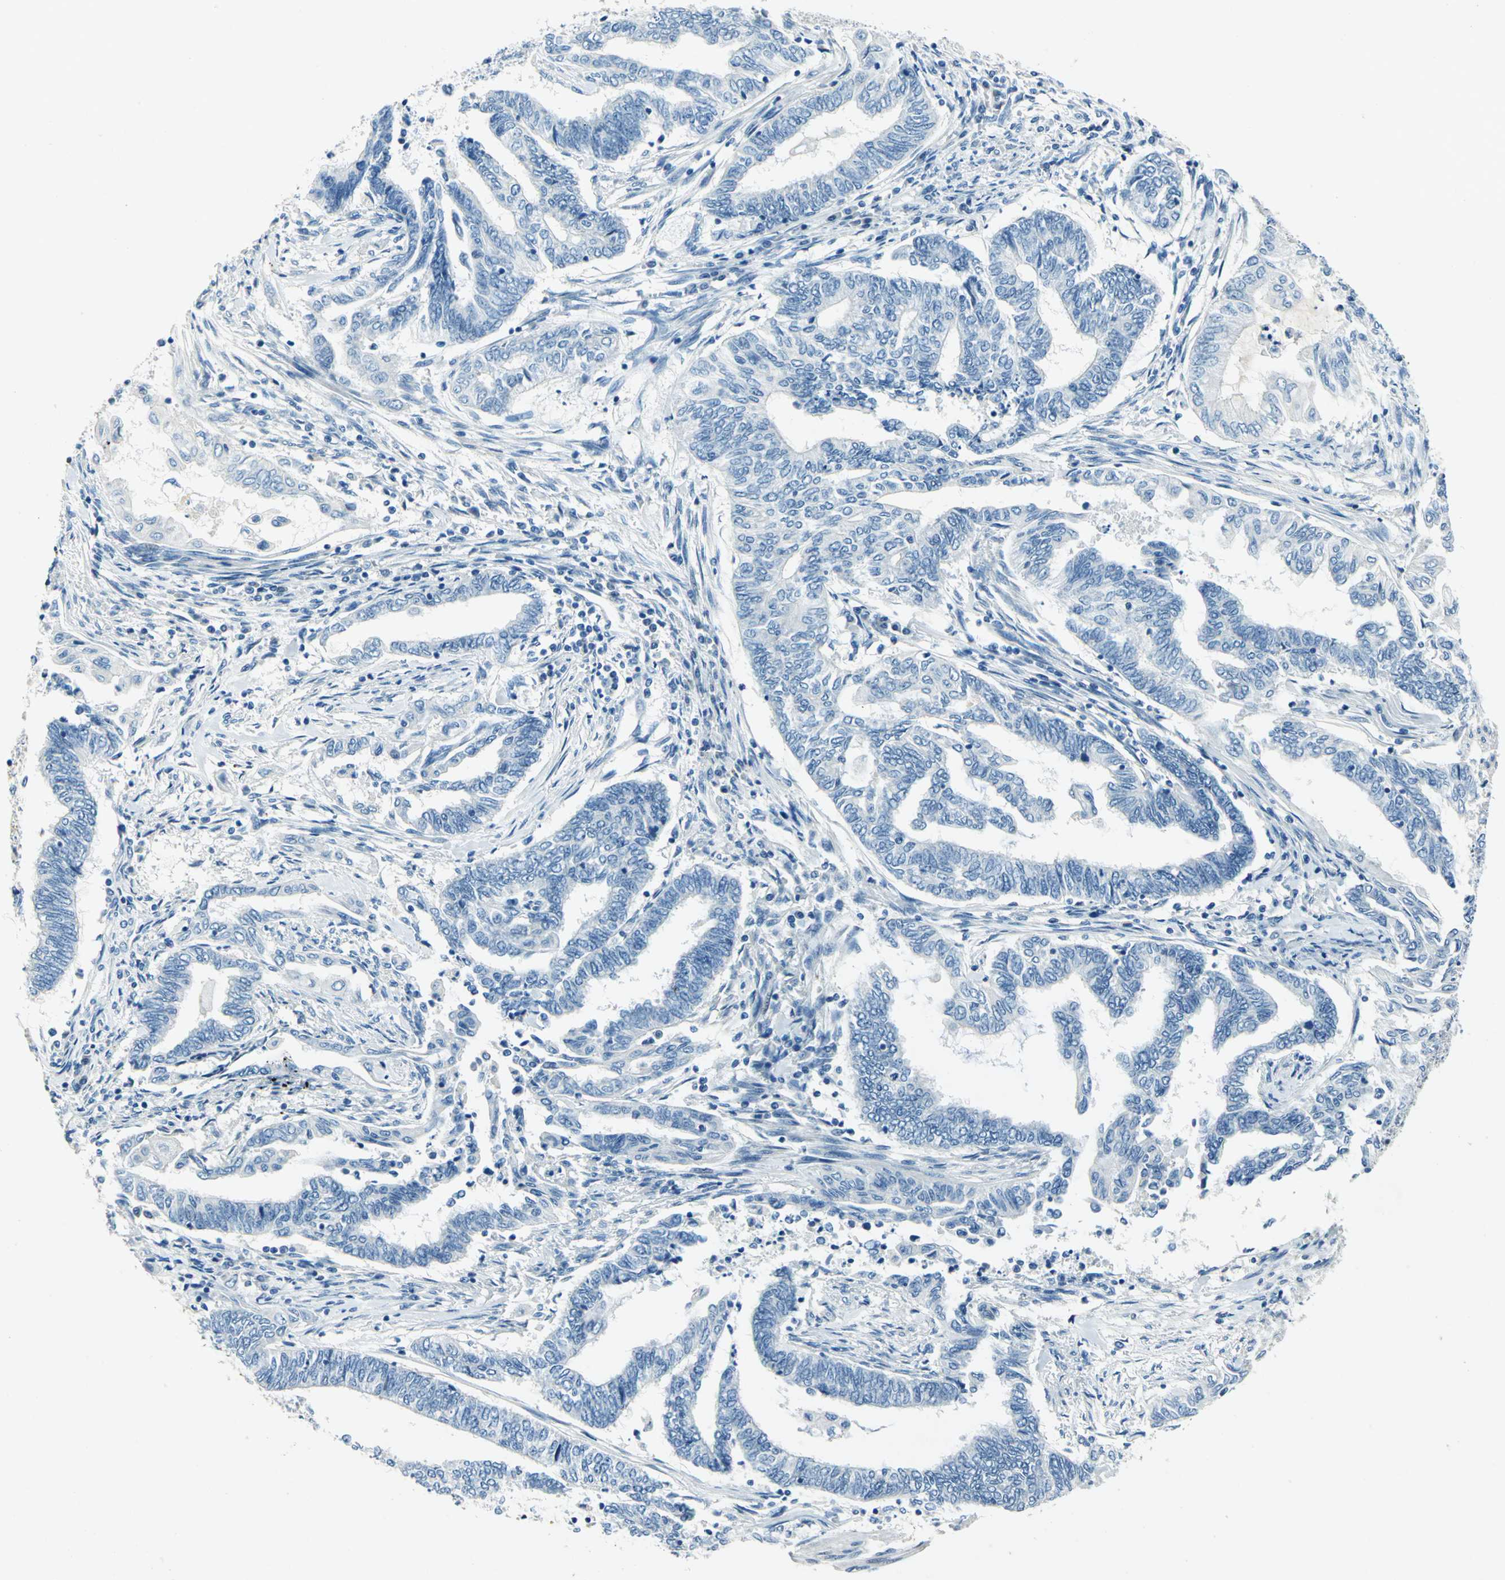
{"staining": {"intensity": "negative", "quantity": "none", "location": "none"}, "tissue": "endometrial cancer", "cell_type": "Tumor cells", "image_type": "cancer", "snomed": [{"axis": "morphology", "description": "Adenocarcinoma, NOS"}, {"axis": "topography", "description": "Uterus"}, {"axis": "topography", "description": "Endometrium"}], "caption": "Tumor cells are negative for brown protein staining in endometrial adenocarcinoma.", "gene": "RAD17", "patient": {"sex": "female", "age": 70}}